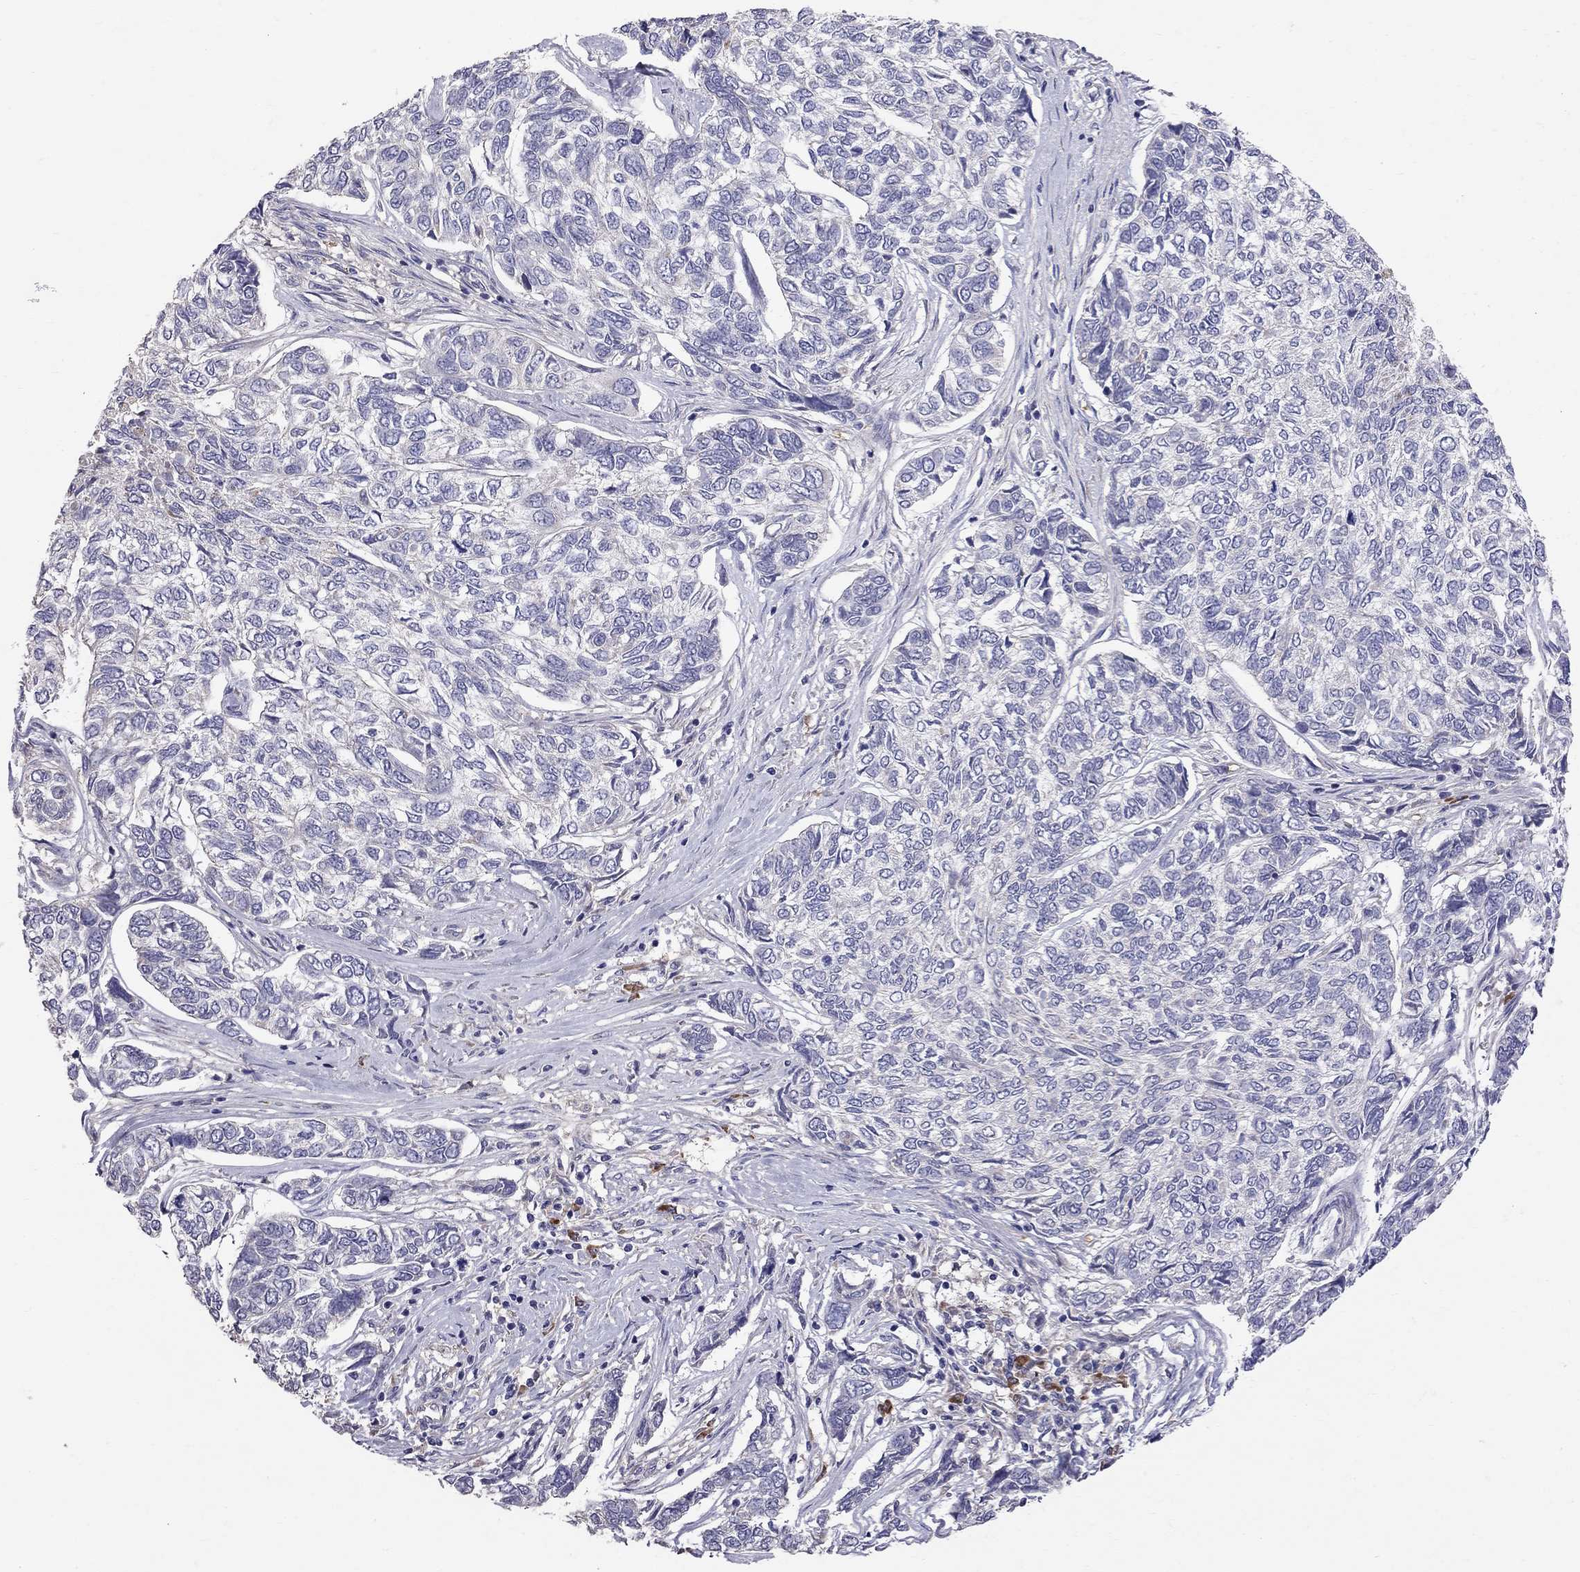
{"staining": {"intensity": "negative", "quantity": "none", "location": "none"}, "tissue": "skin cancer", "cell_type": "Tumor cells", "image_type": "cancer", "snomed": [{"axis": "morphology", "description": "Basal cell carcinoma"}, {"axis": "topography", "description": "Skin"}], "caption": "This is a photomicrograph of immunohistochemistry (IHC) staining of skin basal cell carcinoma, which shows no positivity in tumor cells.", "gene": "PIK3CG", "patient": {"sex": "female", "age": 65}}